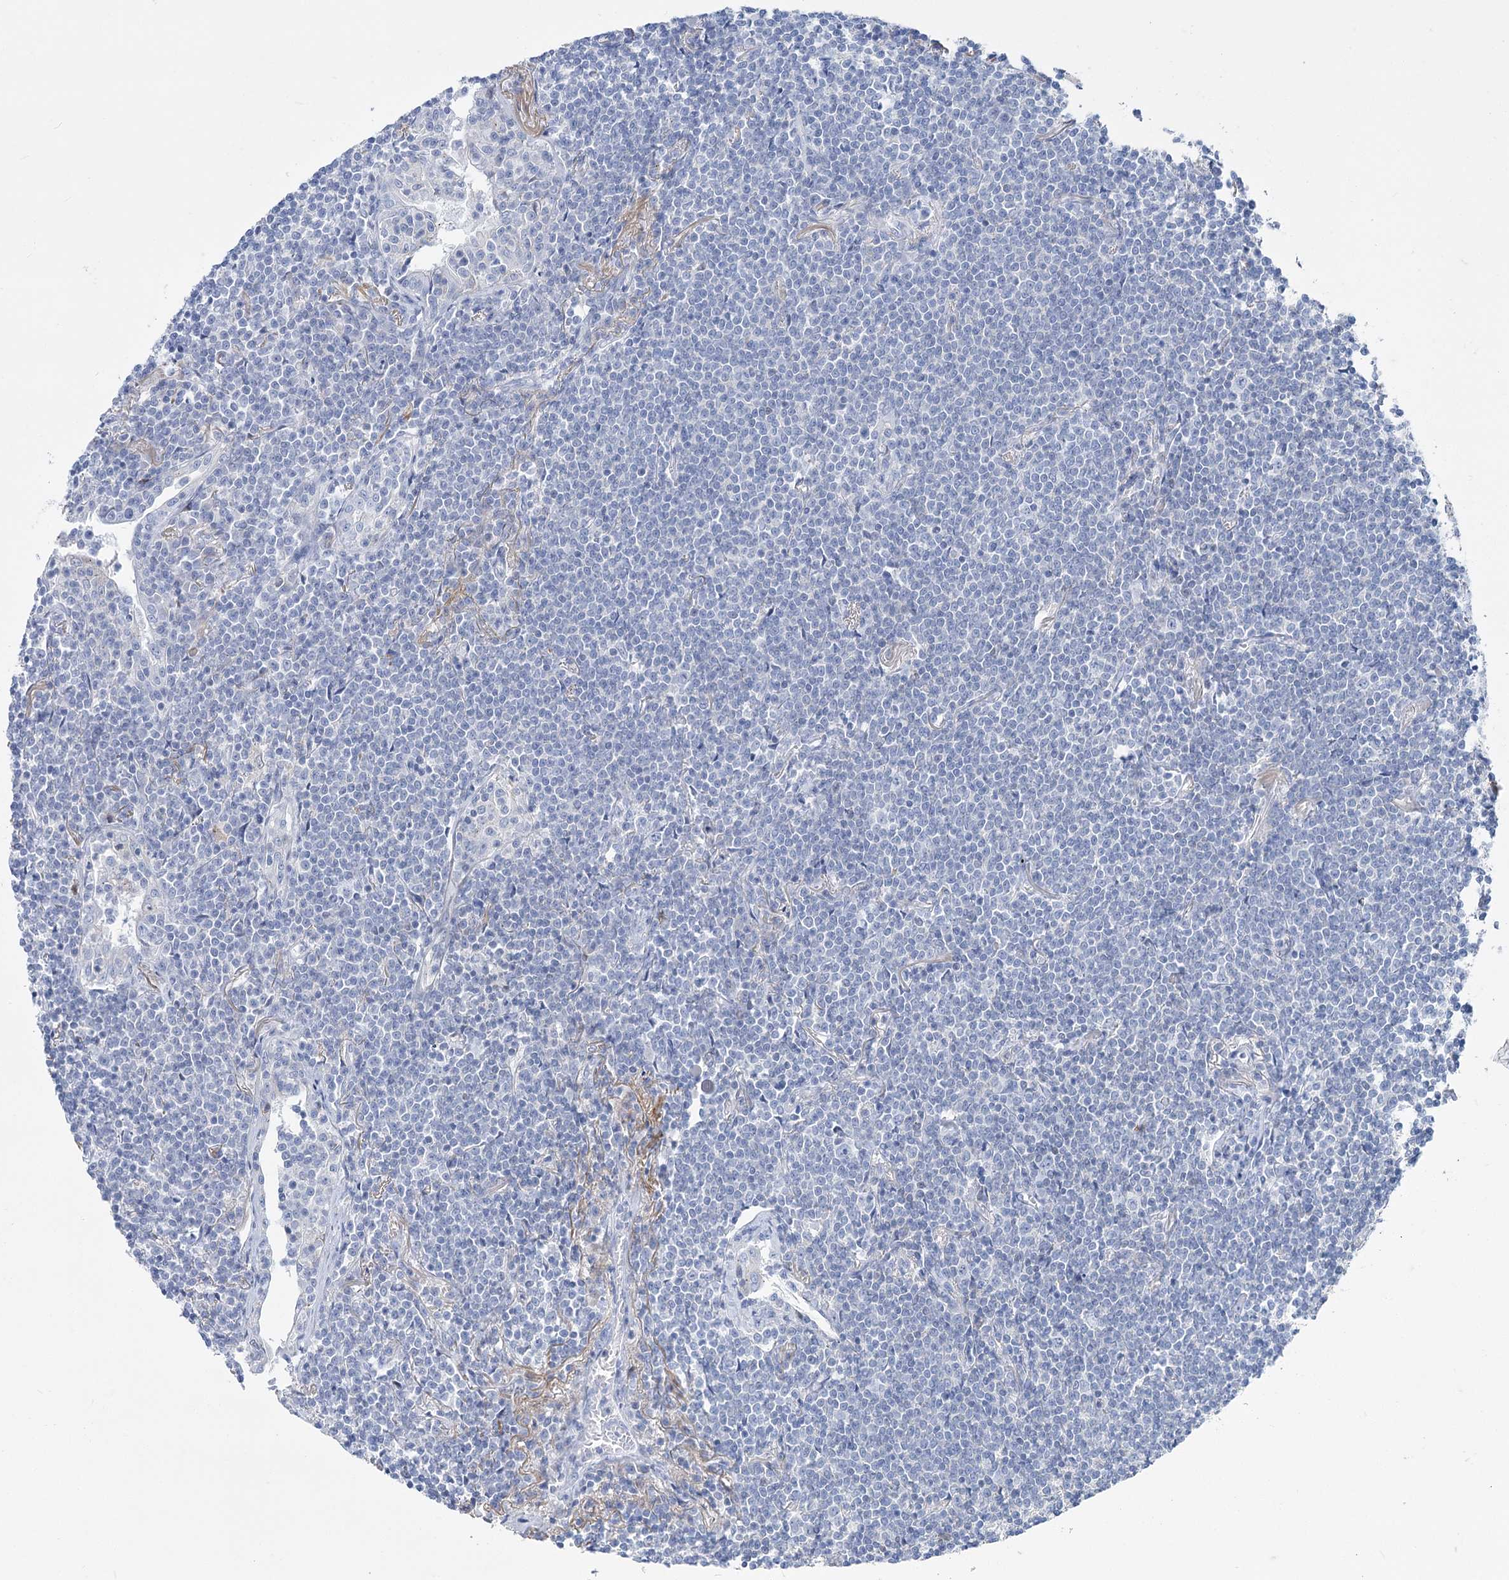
{"staining": {"intensity": "negative", "quantity": "none", "location": "none"}, "tissue": "lymphoma", "cell_type": "Tumor cells", "image_type": "cancer", "snomed": [{"axis": "morphology", "description": "Malignant lymphoma, non-Hodgkin's type, Low grade"}, {"axis": "topography", "description": "Lung"}], "caption": "Lymphoma stained for a protein using immunohistochemistry (IHC) shows no staining tumor cells.", "gene": "PCDHA1", "patient": {"sex": "female", "age": 71}}